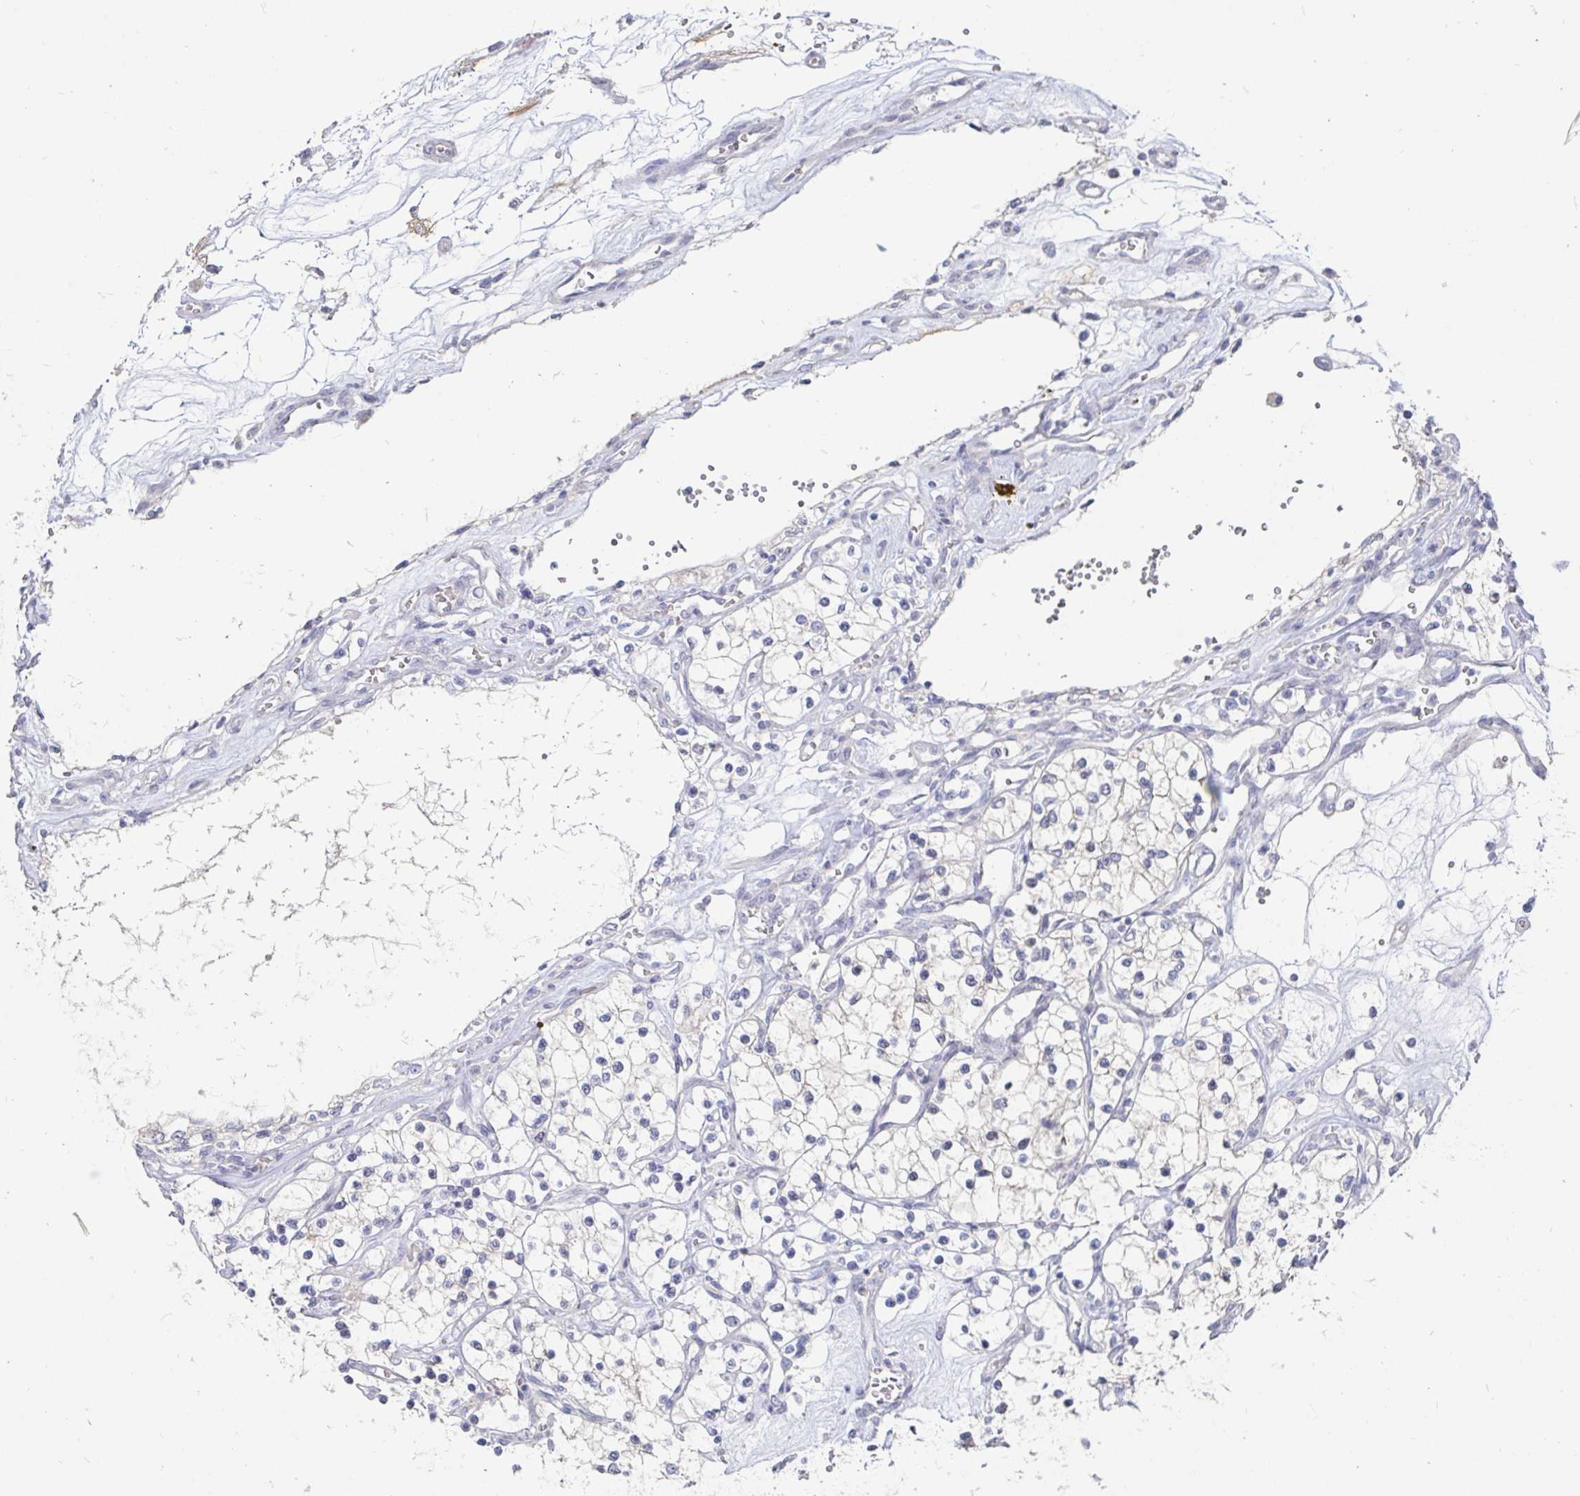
{"staining": {"intensity": "negative", "quantity": "none", "location": "none"}, "tissue": "renal cancer", "cell_type": "Tumor cells", "image_type": "cancer", "snomed": [{"axis": "morphology", "description": "Adenocarcinoma, NOS"}, {"axis": "topography", "description": "Kidney"}], "caption": "Immunohistochemistry (IHC) photomicrograph of neoplastic tissue: human renal cancer stained with DAB shows no significant protein positivity in tumor cells.", "gene": "SPPL3", "patient": {"sex": "female", "age": 69}}